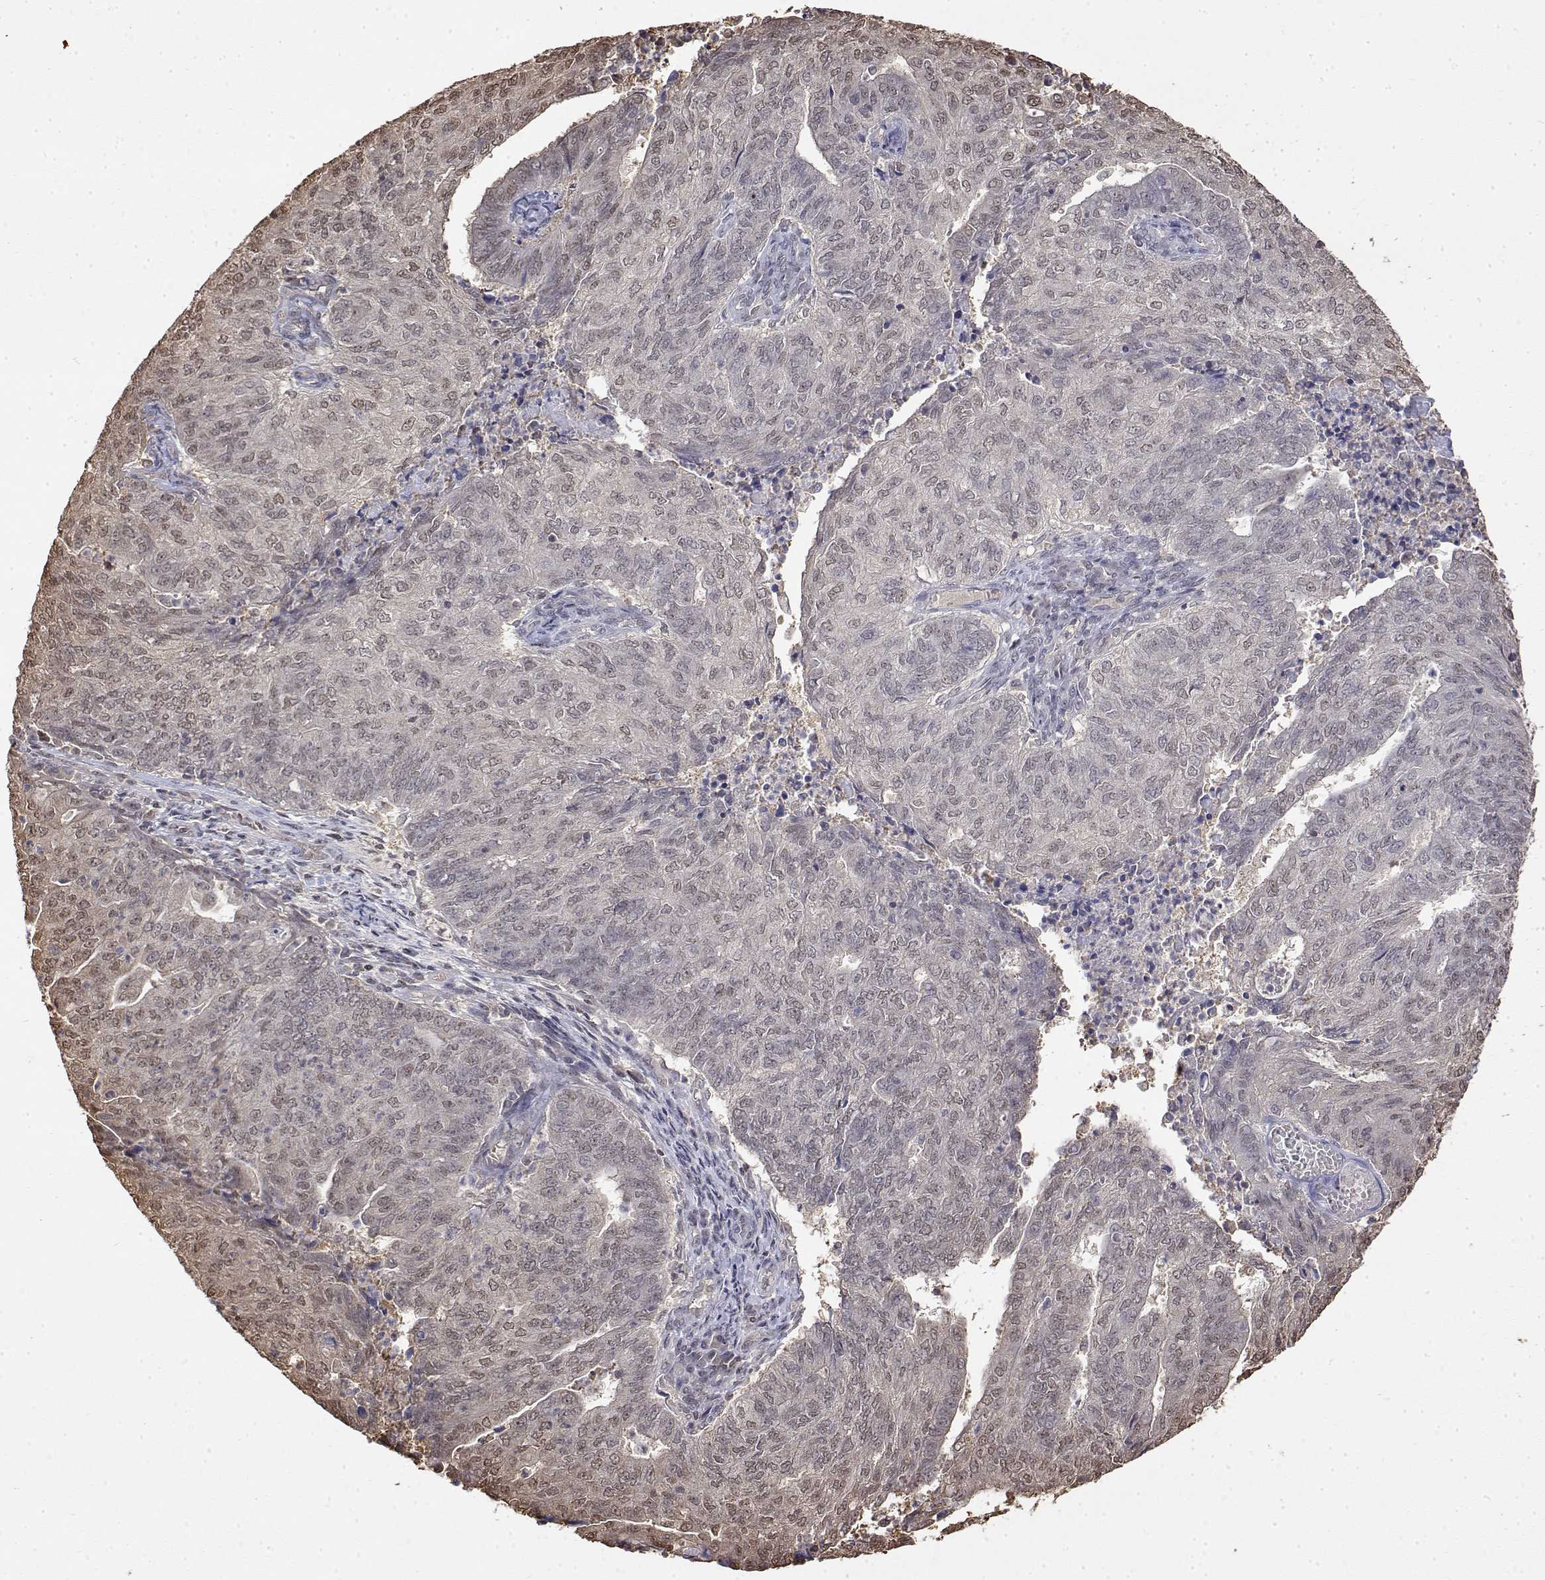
{"staining": {"intensity": "weak", "quantity": ">75%", "location": "nuclear"}, "tissue": "endometrial cancer", "cell_type": "Tumor cells", "image_type": "cancer", "snomed": [{"axis": "morphology", "description": "Adenocarcinoma, NOS"}, {"axis": "topography", "description": "Endometrium"}], "caption": "Endometrial adenocarcinoma stained with a protein marker demonstrates weak staining in tumor cells.", "gene": "TPI1", "patient": {"sex": "female", "age": 82}}